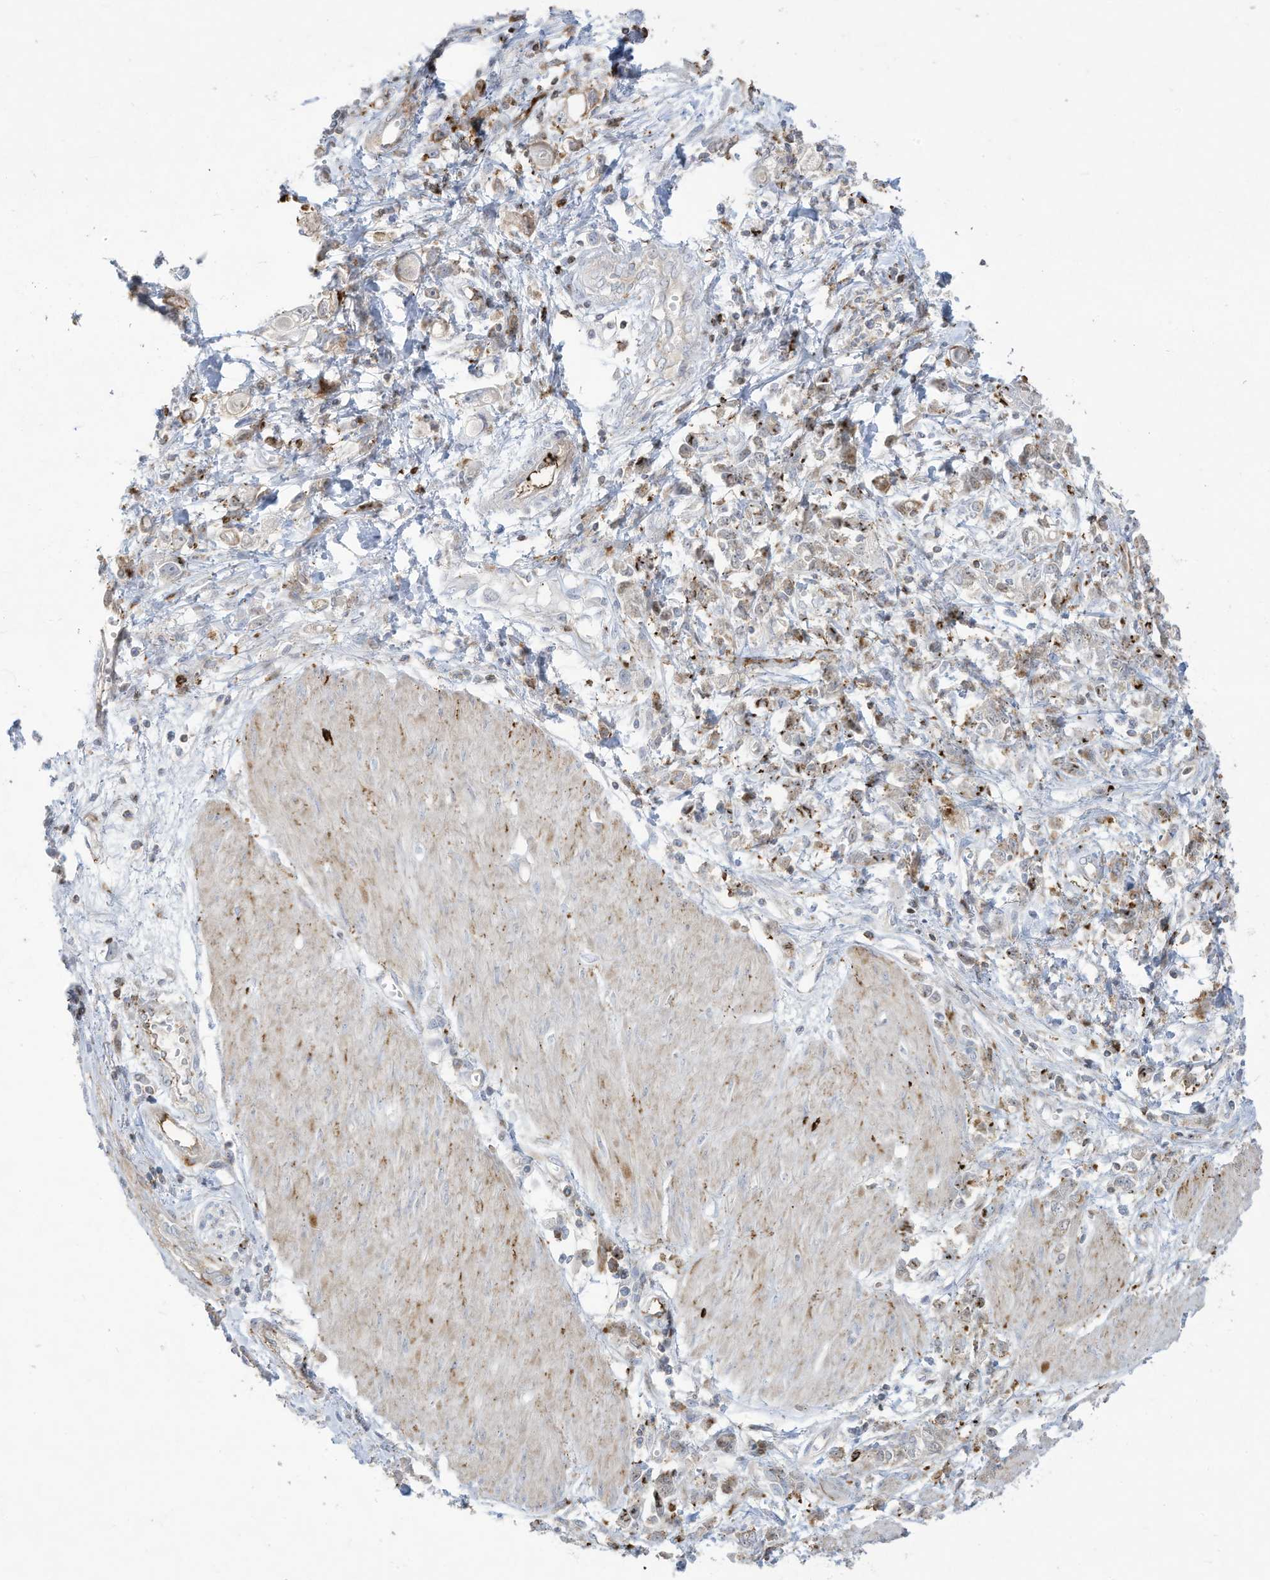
{"staining": {"intensity": "weak", "quantity": "<25%", "location": "cytoplasmic/membranous"}, "tissue": "stomach cancer", "cell_type": "Tumor cells", "image_type": "cancer", "snomed": [{"axis": "morphology", "description": "Adenocarcinoma, NOS"}, {"axis": "topography", "description": "Stomach"}], "caption": "Stomach cancer stained for a protein using immunohistochemistry reveals no expression tumor cells.", "gene": "THNSL2", "patient": {"sex": "female", "age": 76}}